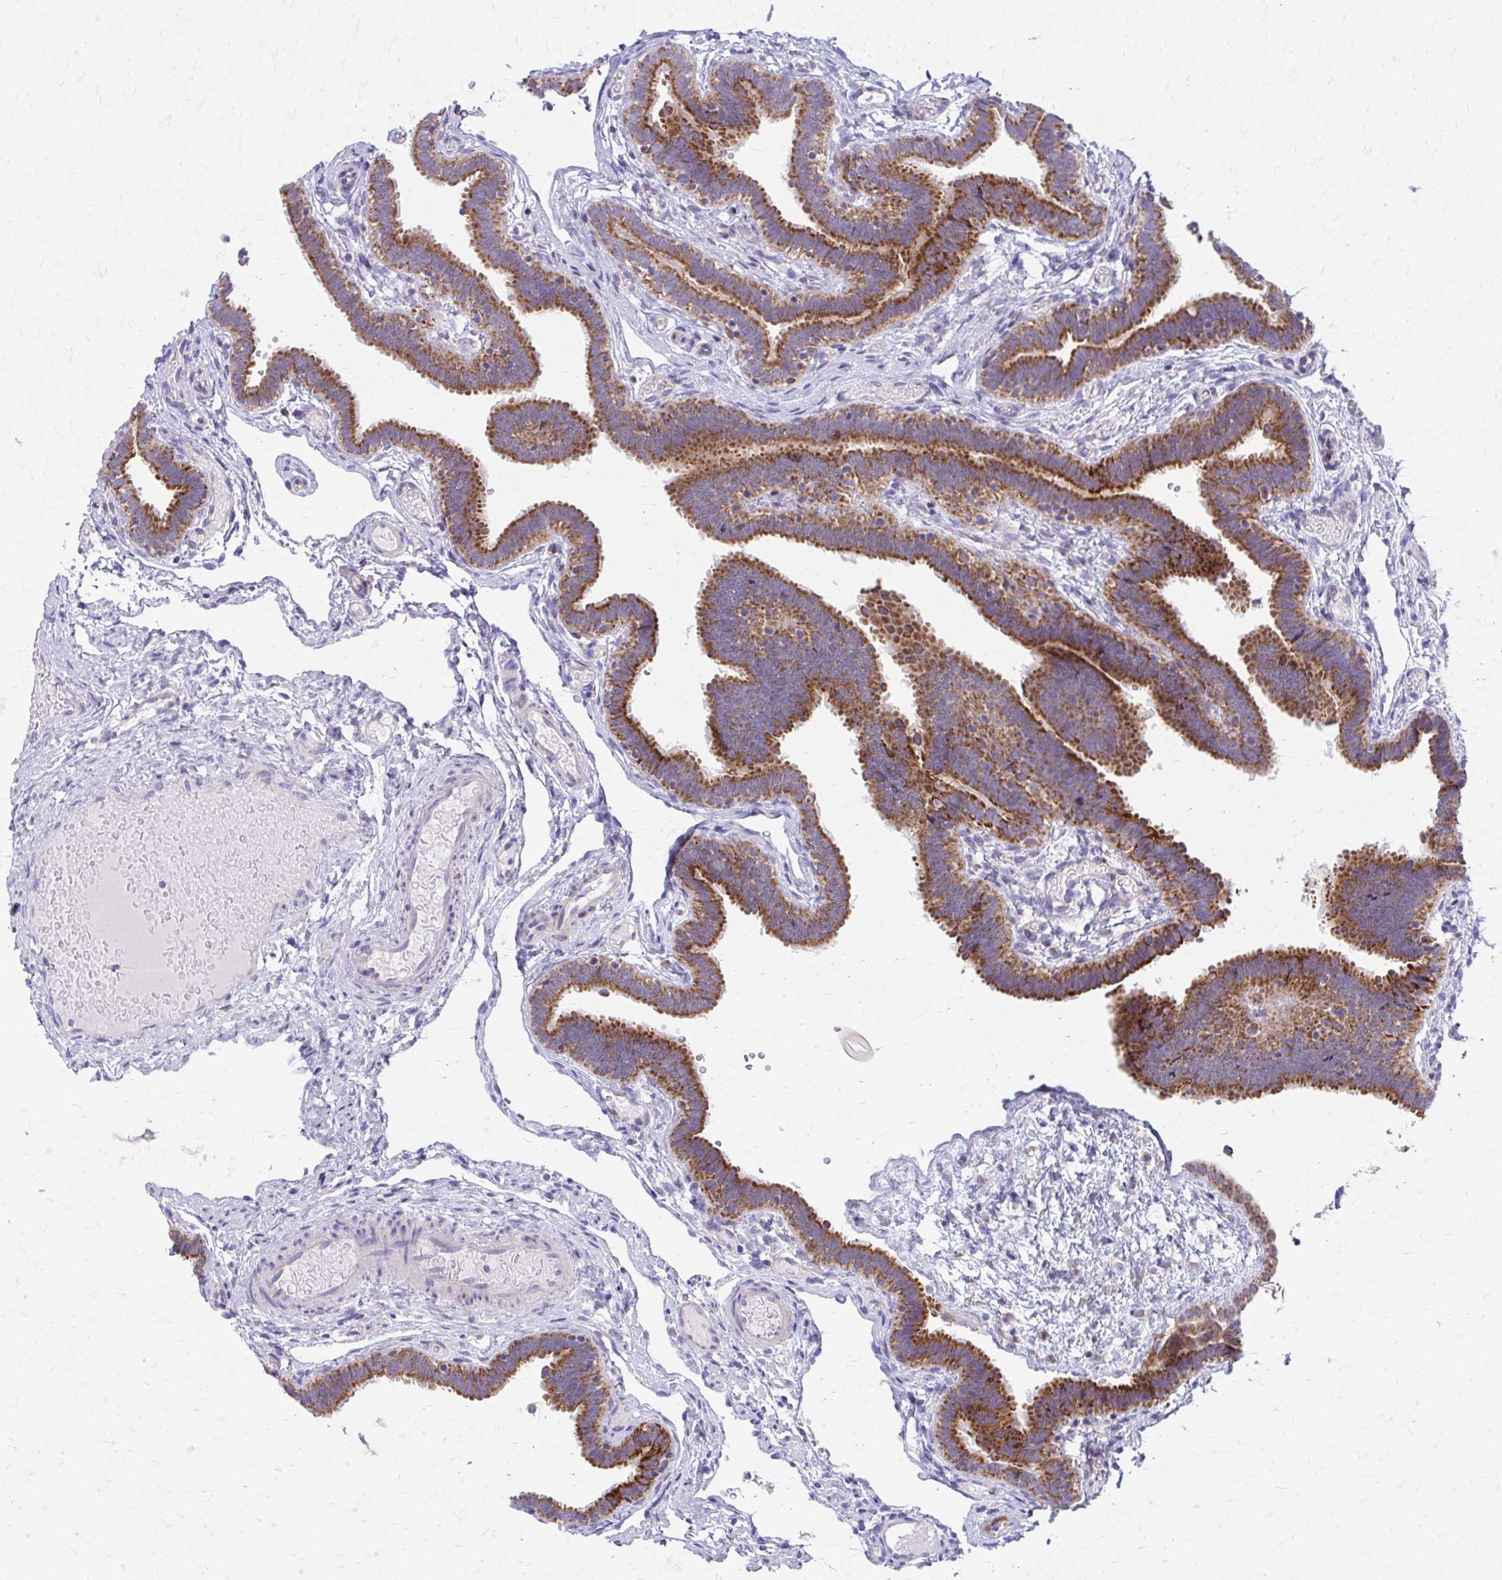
{"staining": {"intensity": "strong", "quantity": ">75%", "location": "cytoplasmic/membranous"}, "tissue": "fallopian tube", "cell_type": "Glandular cells", "image_type": "normal", "snomed": [{"axis": "morphology", "description": "Normal tissue, NOS"}, {"axis": "topography", "description": "Fallopian tube"}], "caption": "Normal fallopian tube exhibits strong cytoplasmic/membranous expression in approximately >75% of glandular cells.", "gene": "MRPL19", "patient": {"sex": "female", "age": 37}}